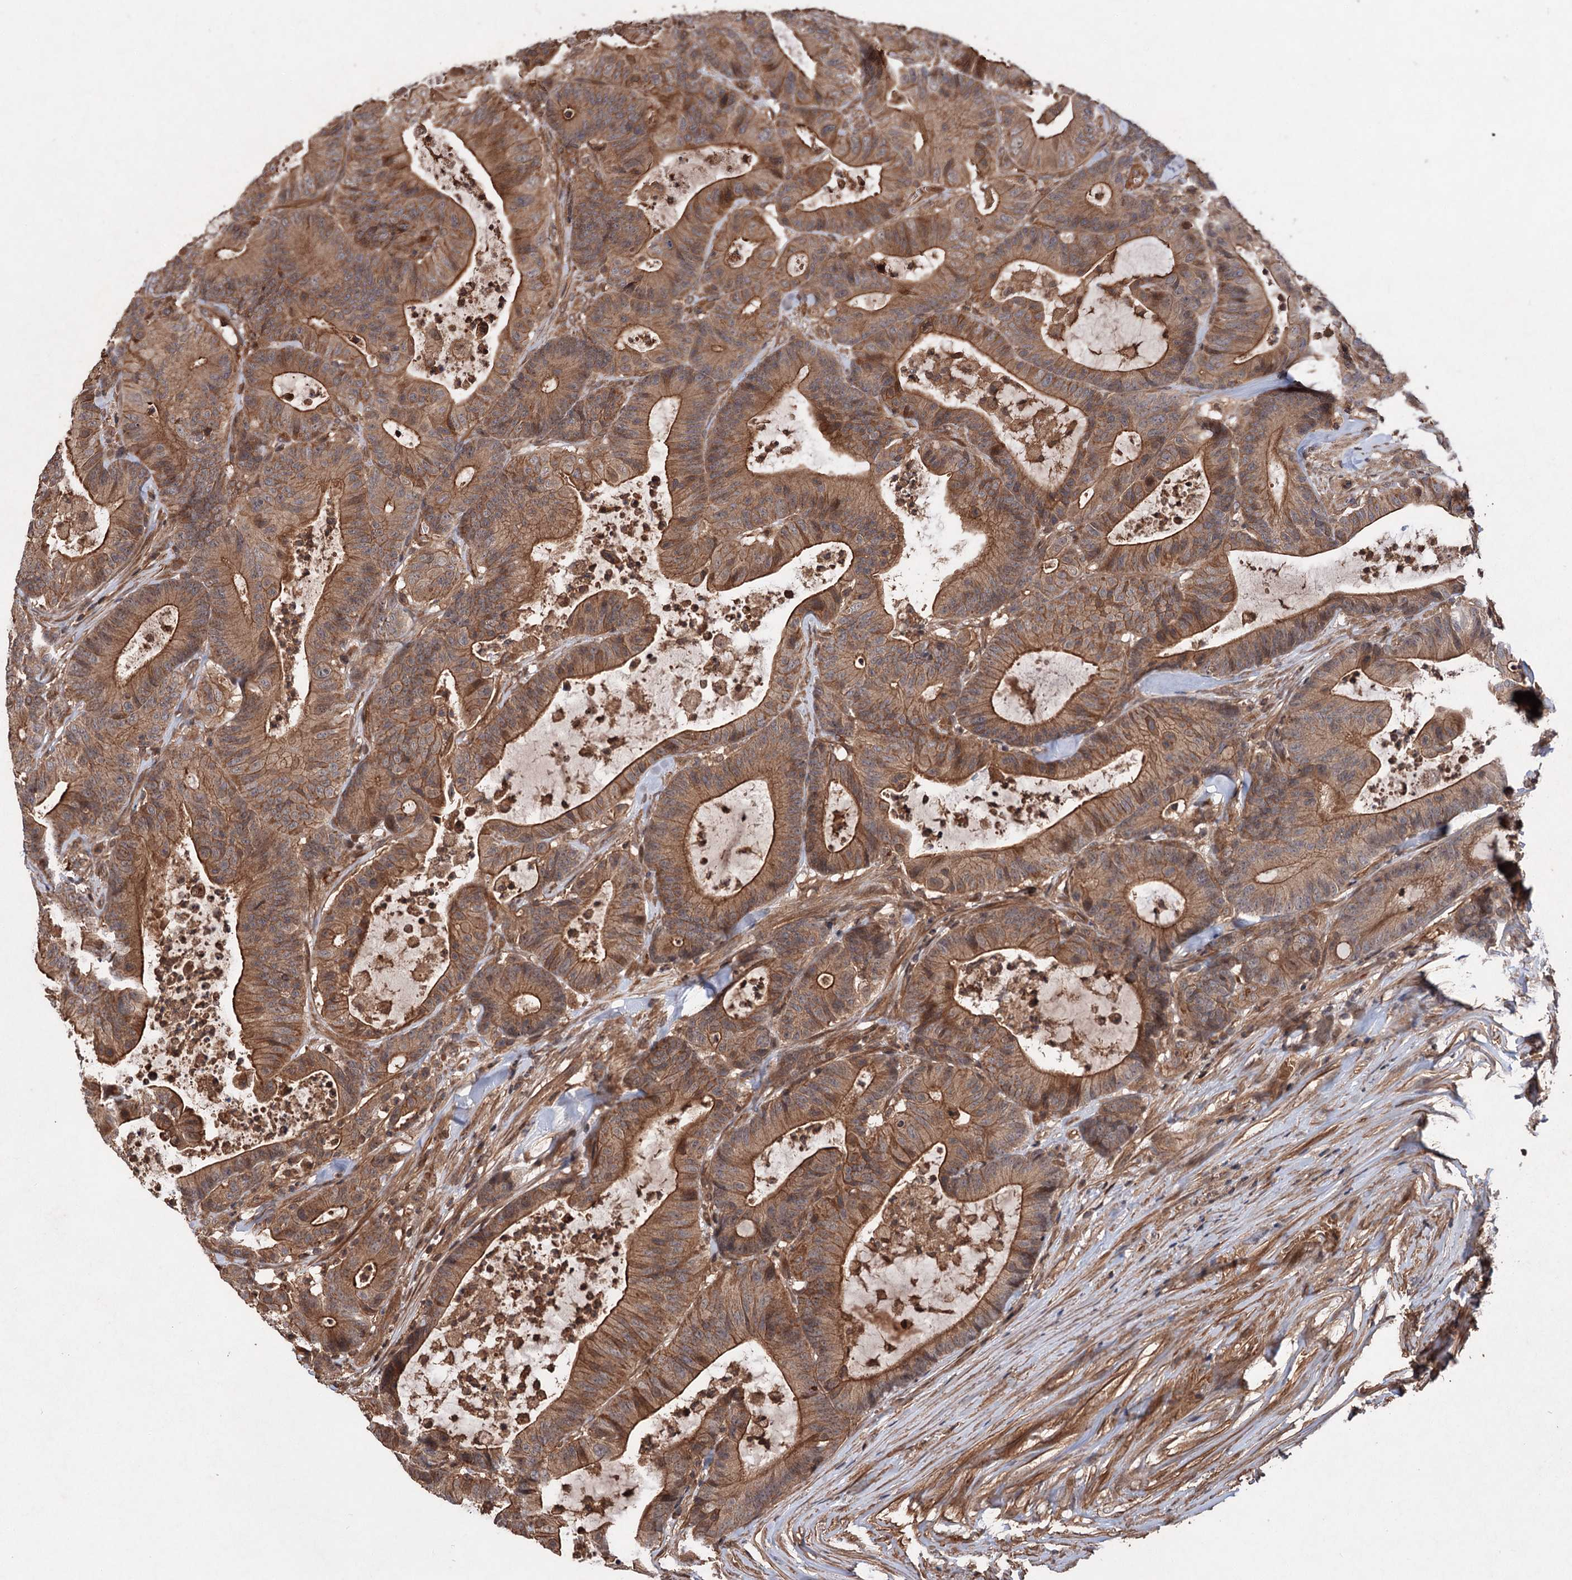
{"staining": {"intensity": "moderate", "quantity": ">75%", "location": "cytoplasmic/membranous"}, "tissue": "colorectal cancer", "cell_type": "Tumor cells", "image_type": "cancer", "snomed": [{"axis": "morphology", "description": "Adenocarcinoma, NOS"}, {"axis": "topography", "description": "Colon"}], "caption": "An IHC photomicrograph of neoplastic tissue is shown. Protein staining in brown shows moderate cytoplasmic/membranous positivity in colorectal cancer (adenocarcinoma) within tumor cells.", "gene": "ADK", "patient": {"sex": "female", "age": 84}}